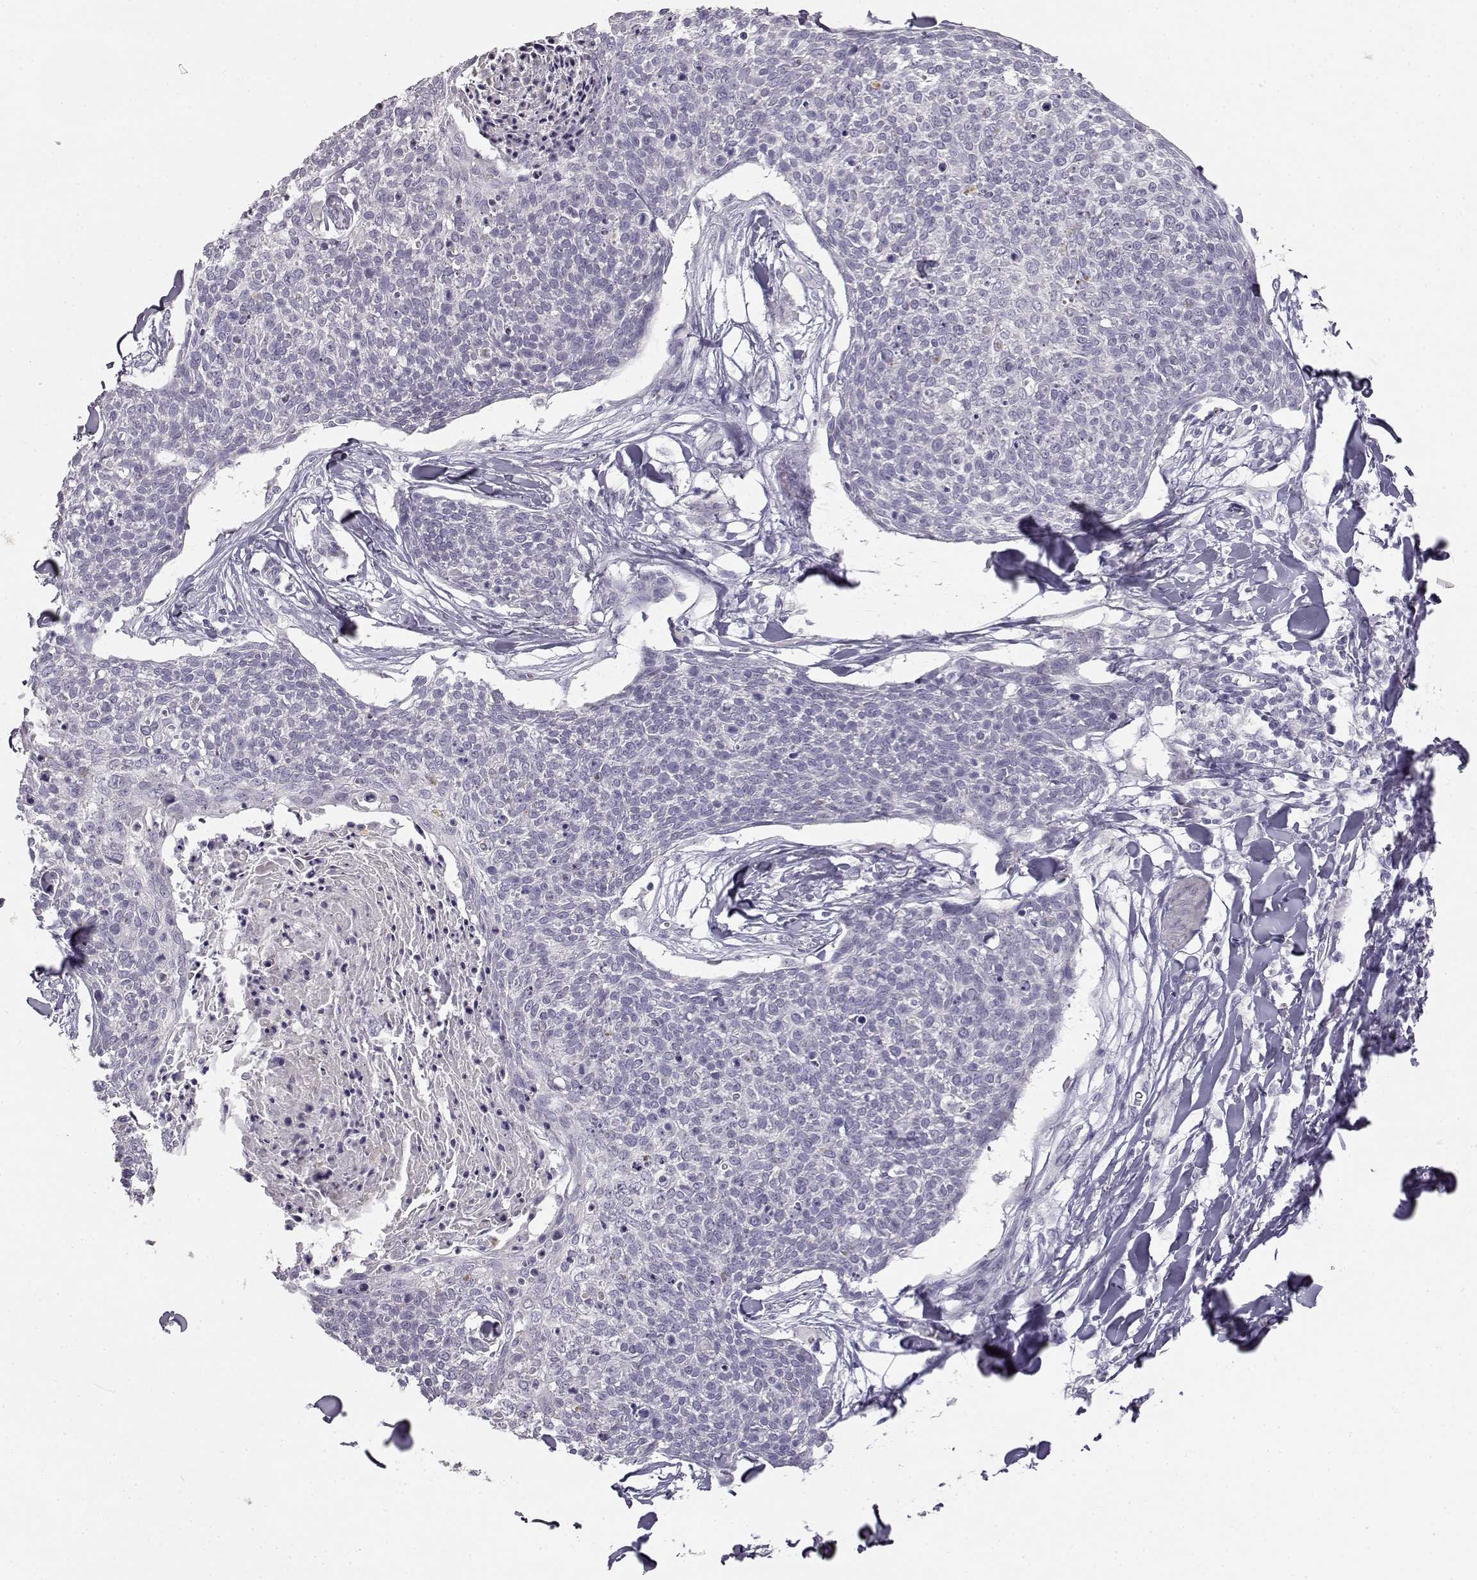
{"staining": {"intensity": "negative", "quantity": "none", "location": "none"}, "tissue": "skin cancer", "cell_type": "Tumor cells", "image_type": "cancer", "snomed": [{"axis": "morphology", "description": "Squamous cell carcinoma, NOS"}, {"axis": "topography", "description": "Skin"}, {"axis": "topography", "description": "Vulva"}], "caption": "DAB immunohistochemical staining of human skin cancer displays no significant expression in tumor cells.", "gene": "MYCBPAP", "patient": {"sex": "female", "age": 75}}